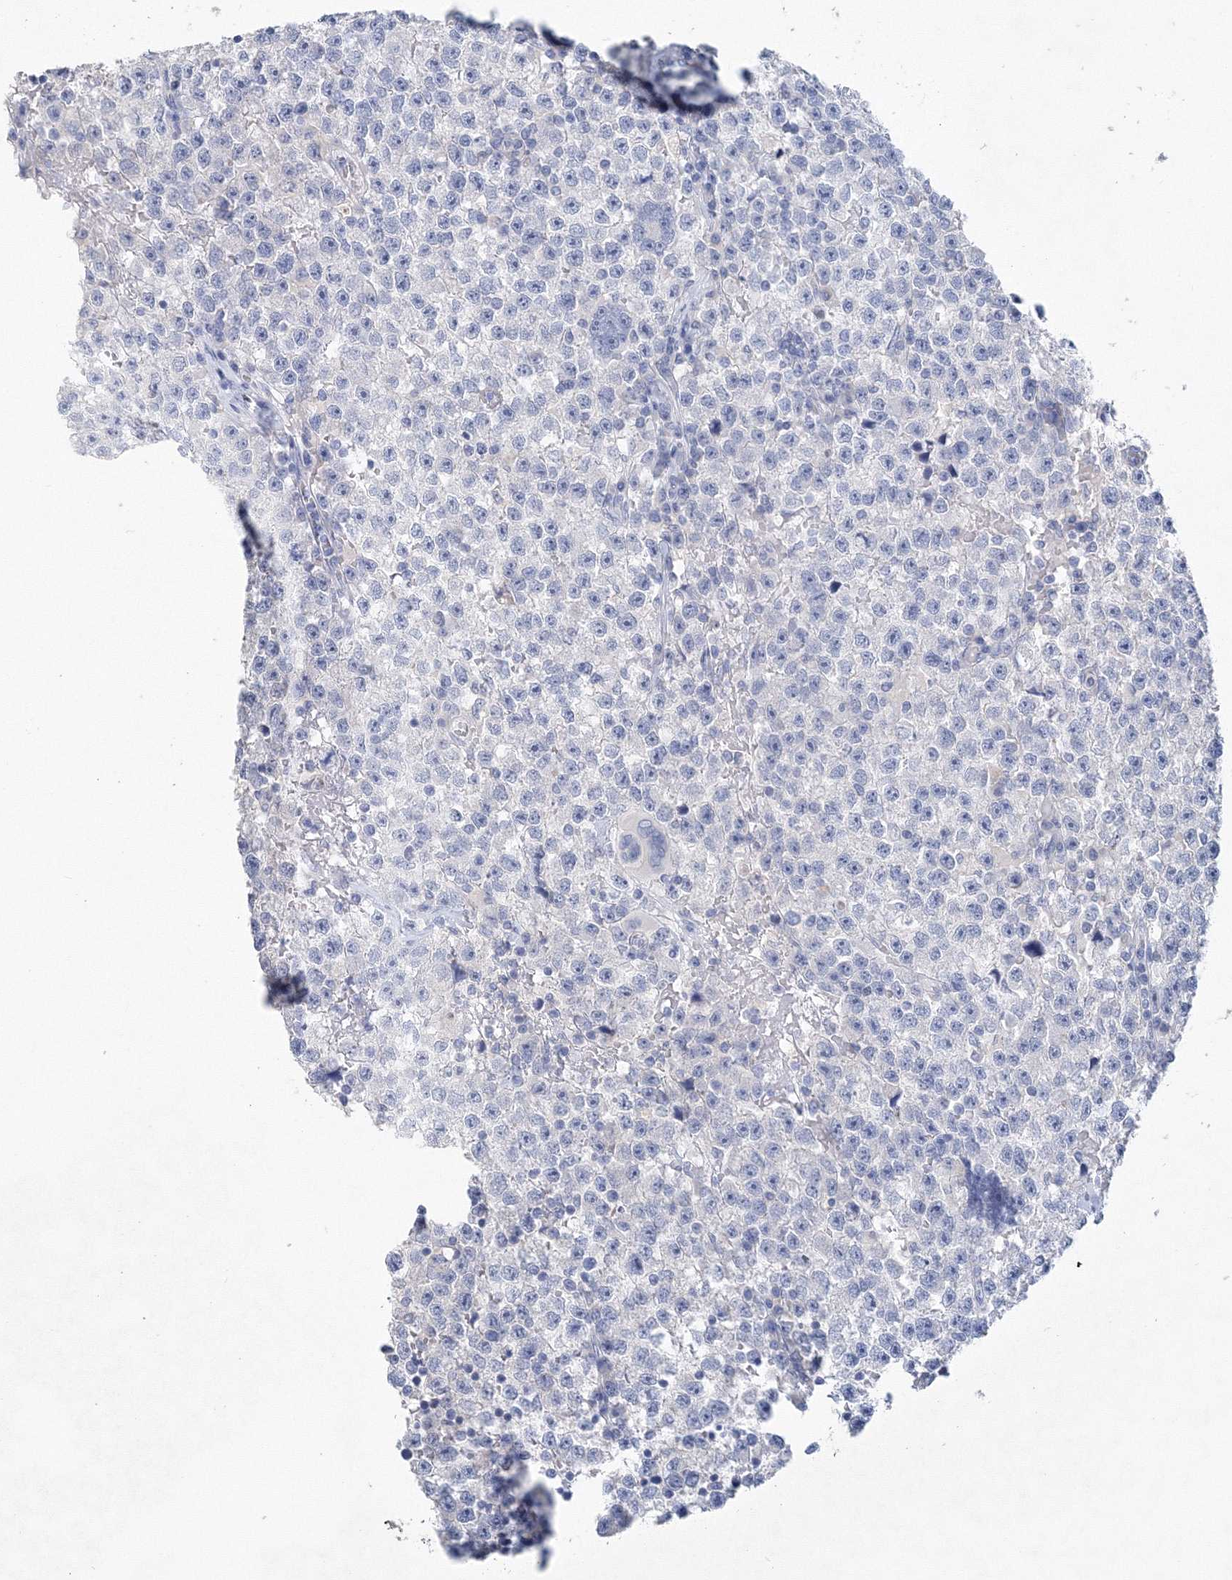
{"staining": {"intensity": "negative", "quantity": "none", "location": "none"}, "tissue": "testis cancer", "cell_type": "Tumor cells", "image_type": "cancer", "snomed": [{"axis": "morphology", "description": "Seminoma, NOS"}, {"axis": "topography", "description": "Testis"}], "caption": "DAB immunohistochemical staining of testis cancer (seminoma) shows no significant positivity in tumor cells.", "gene": "OSBPL6", "patient": {"sex": "male", "age": 22}}